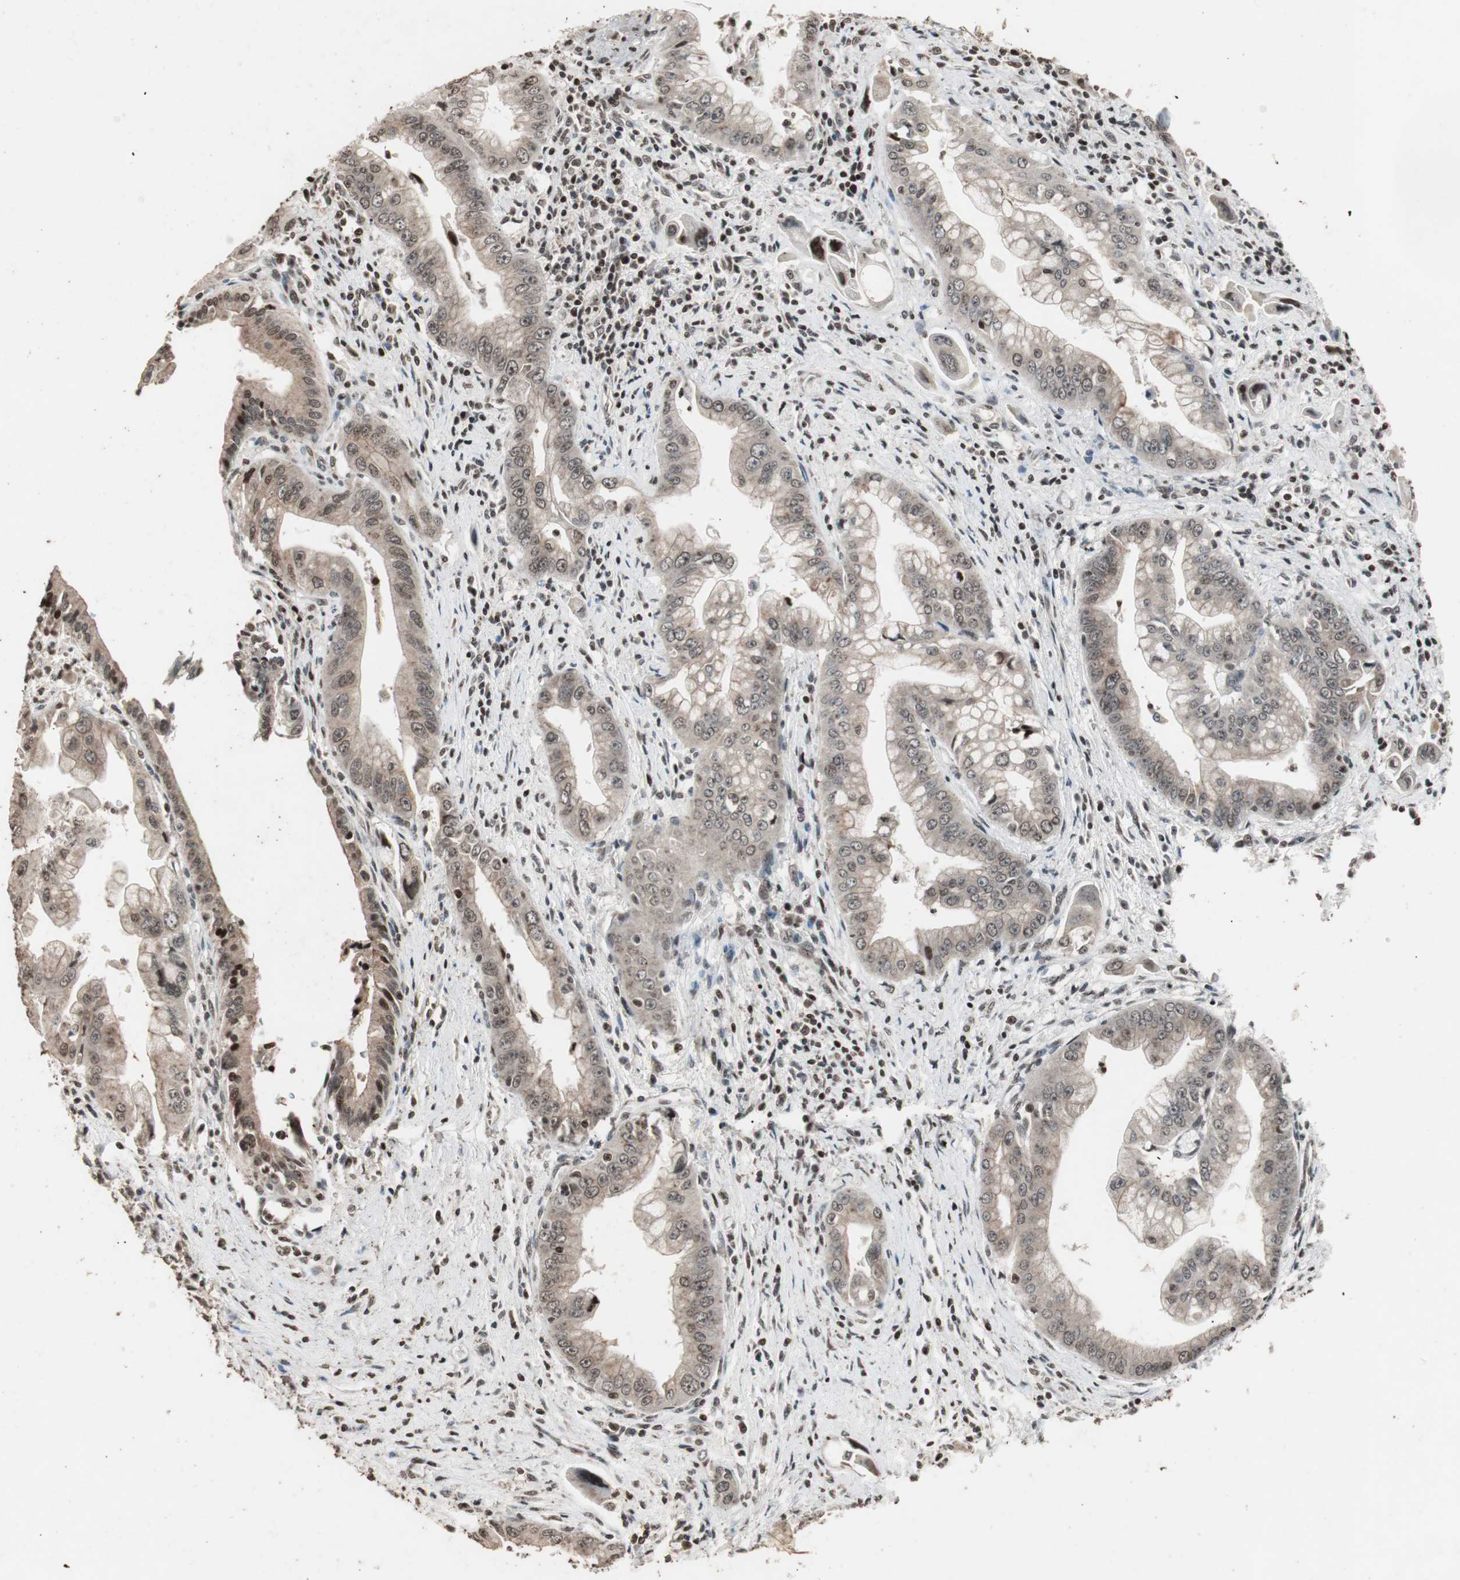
{"staining": {"intensity": "weak", "quantity": ">75%", "location": "cytoplasmic/membranous"}, "tissue": "pancreatic cancer", "cell_type": "Tumor cells", "image_type": "cancer", "snomed": [{"axis": "morphology", "description": "Adenocarcinoma, NOS"}, {"axis": "topography", "description": "Pancreas"}], "caption": "A photomicrograph showing weak cytoplasmic/membranous expression in about >75% of tumor cells in pancreatic cancer (adenocarcinoma), as visualized by brown immunohistochemical staining.", "gene": "ZFC3H1", "patient": {"sex": "male", "age": 59}}